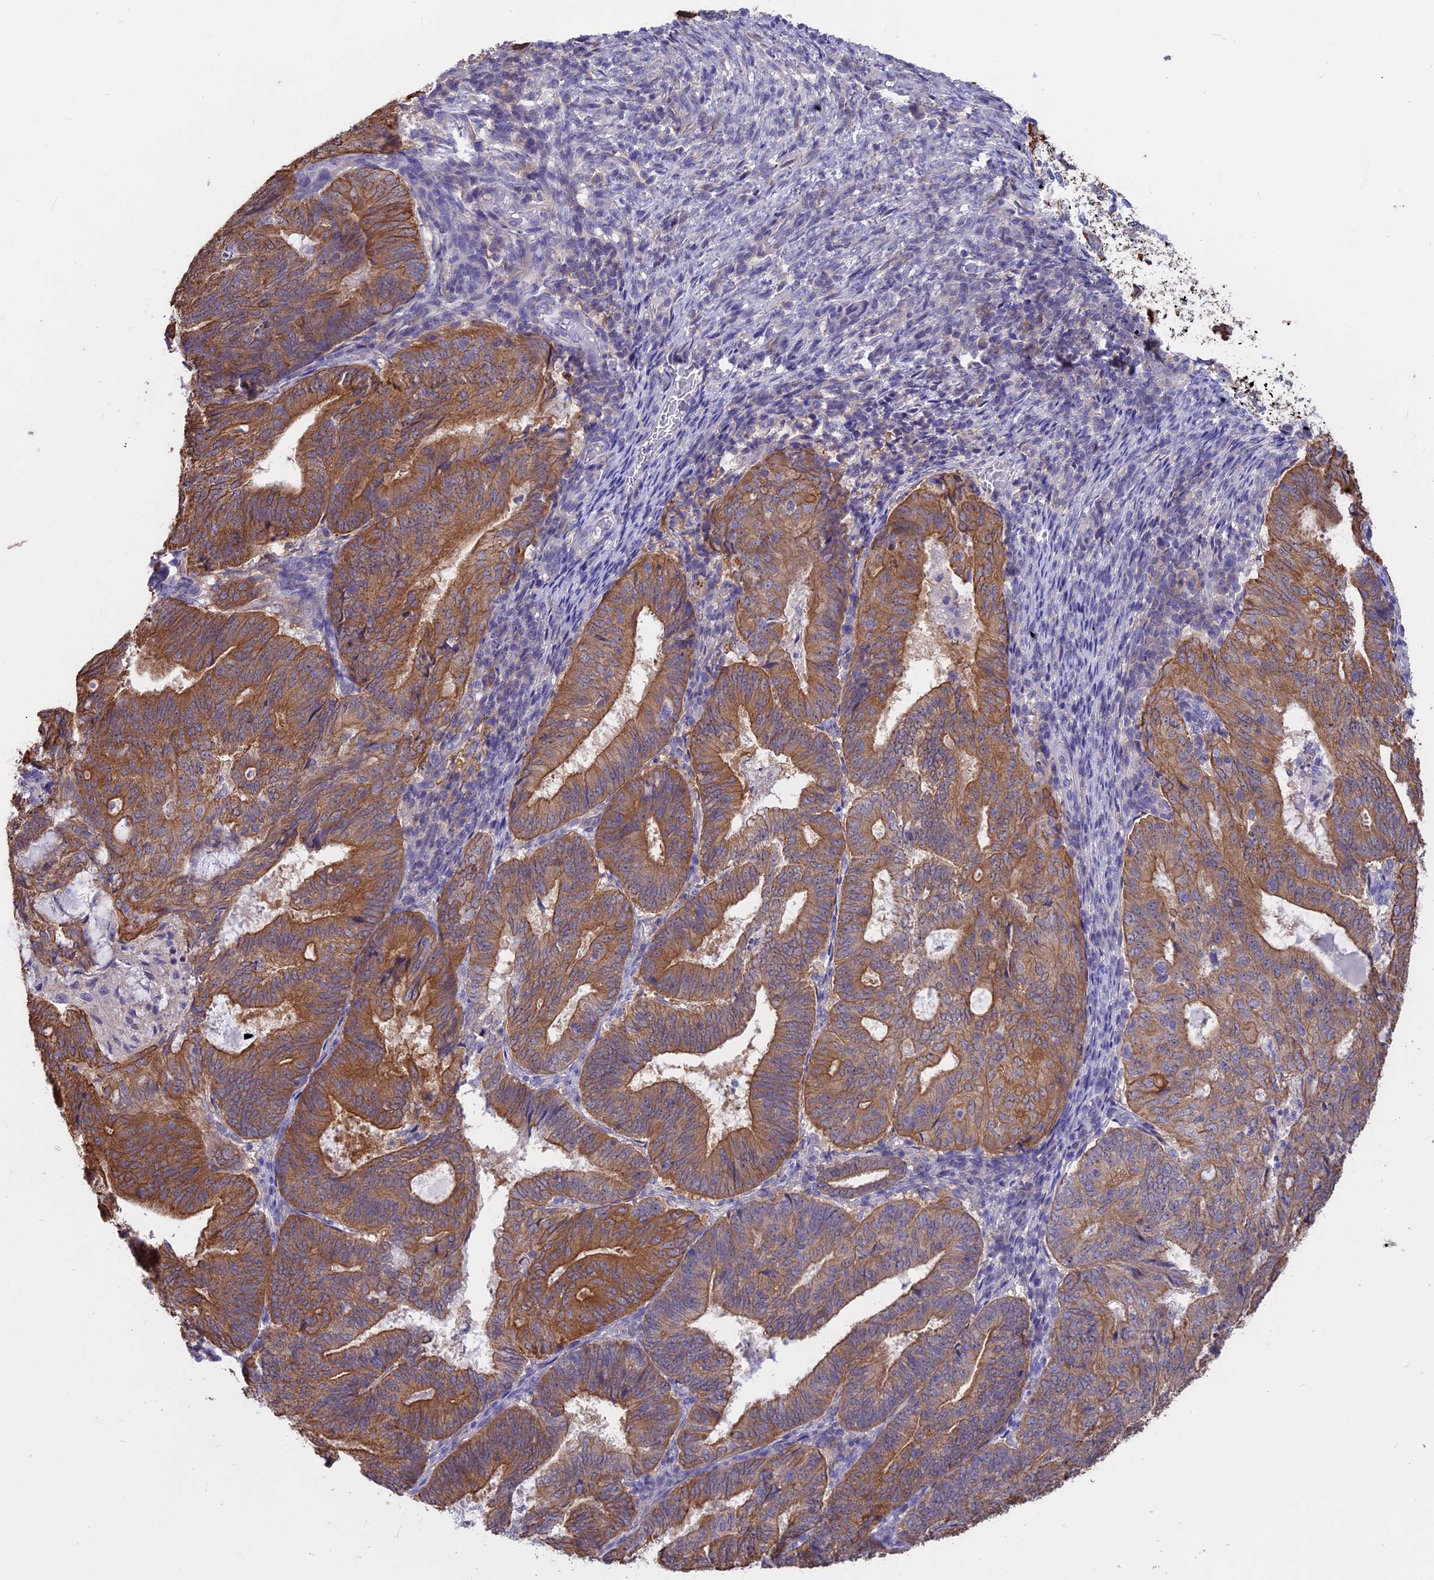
{"staining": {"intensity": "moderate", "quantity": ">75%", "location": "cytoplasmic/membranous"}, "tissue": "endometrial cancer", "cell_type": "Tumor cells", "image_type": "cancer", "snomed": [{"axis": "morphology", "description": "Adenocarcinoma, NOS"}, {"axis": "topography", "description": "Endometrium"}], "caption": "An immunohistochemistry histopathology image of neoplastic tissue is shown. Protein staining in brown highlights moderate cytoplasmic/membranous positivity in endometrial cancer within tumor cells.", "gene": "STUB1", "patient": {"sex": "female", "age": 70}}